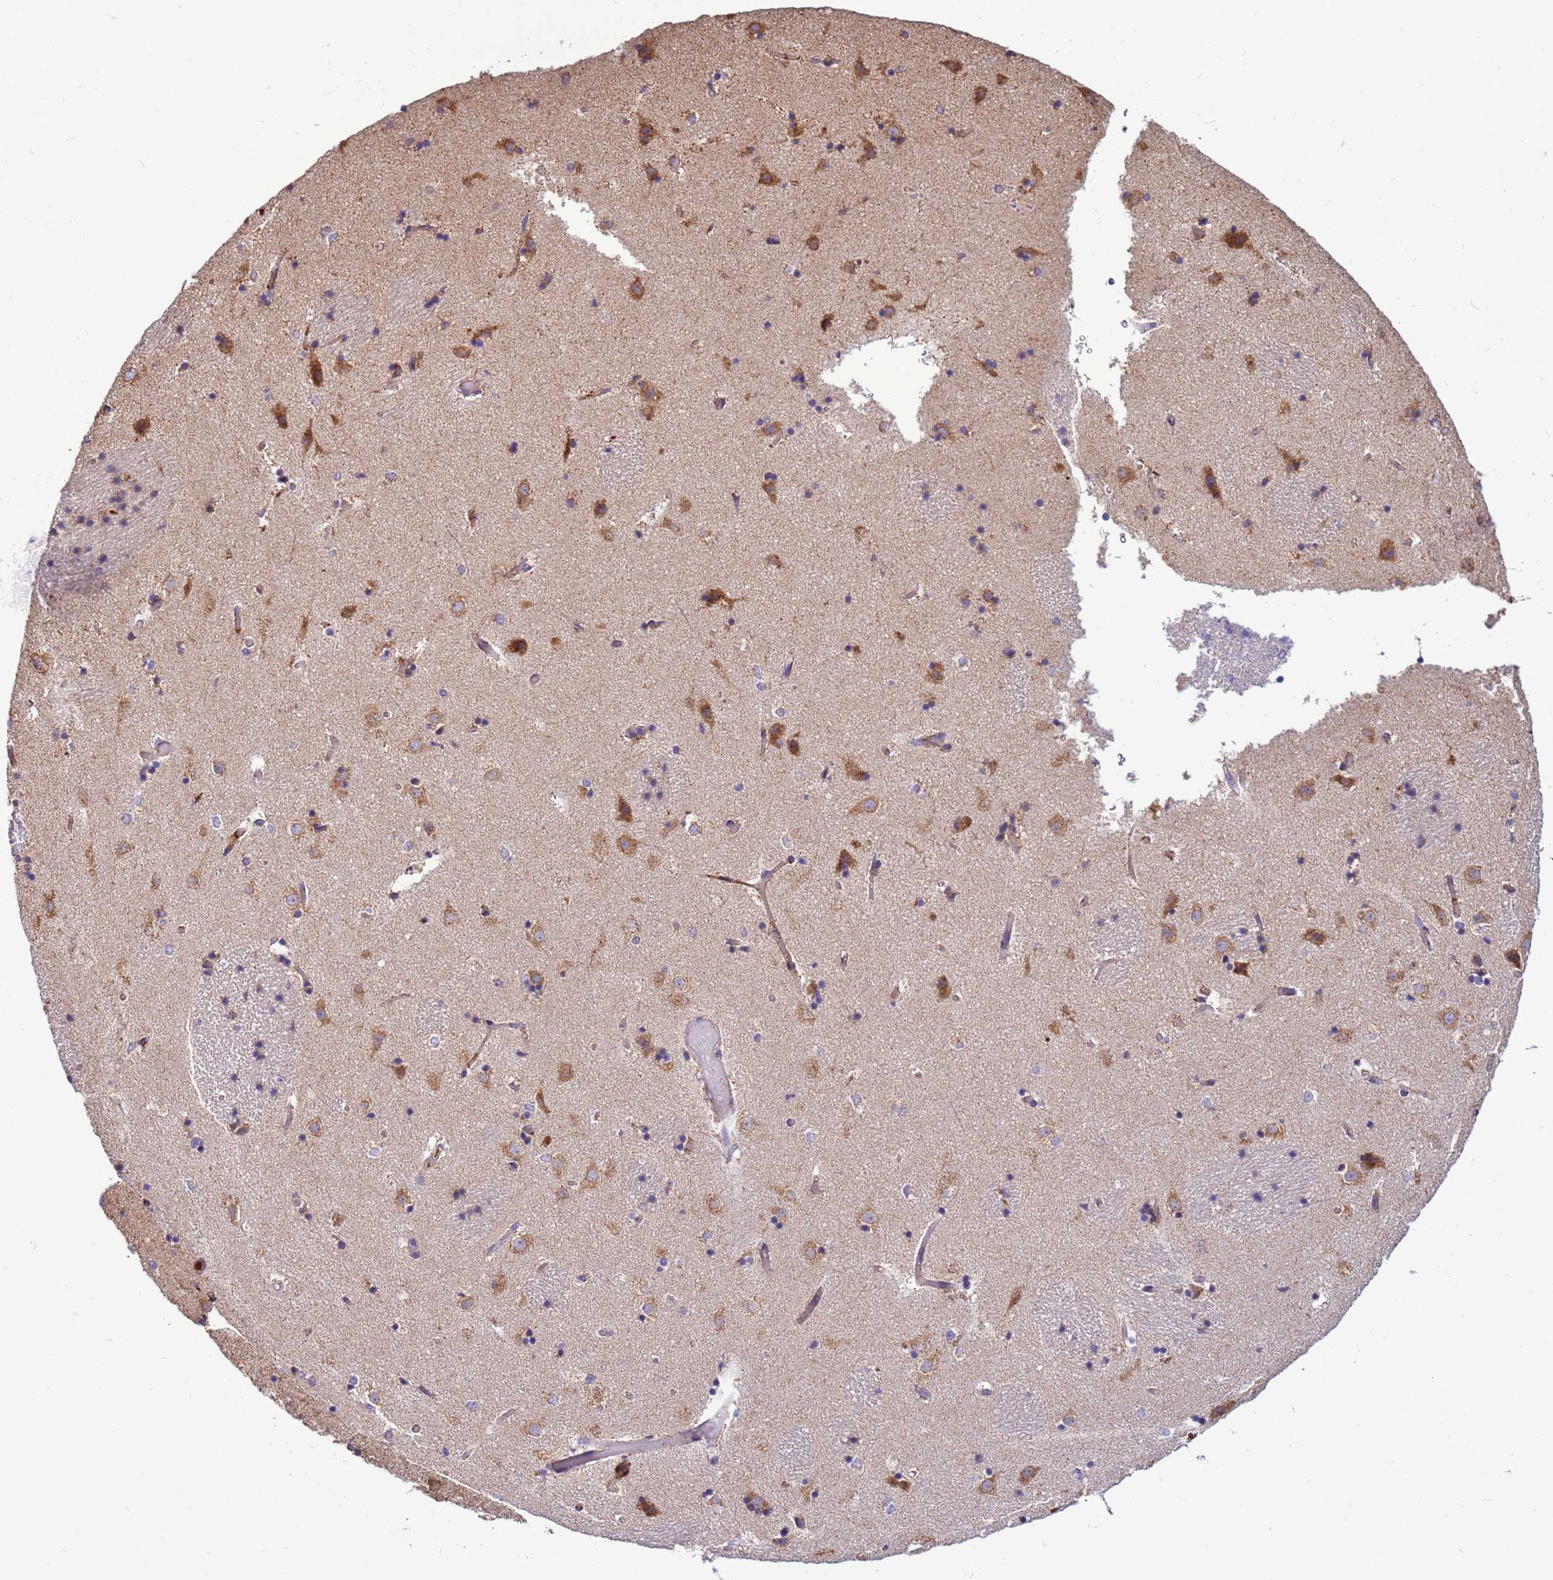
{"staining": {"intensity": "negative", "quantity": "none", "location": "none"}, "tissue": "caudate", "cell_type": "Glial cells", "image_type": "normal", "snomed": [{"axis": "morphology", "description": "Normal tissue, NOS"}, {"axis": "topography", "description": "Lateral ventricle wall"}], "caption": "DAB immunohistochemical staining of unremarkable caudate exhibits no significant expression in glial cells. (Brightfield microscopy of DAB IHC at high magnification).", "gene": "THAP5", "patient": {"sex": "female", "age": 52}}